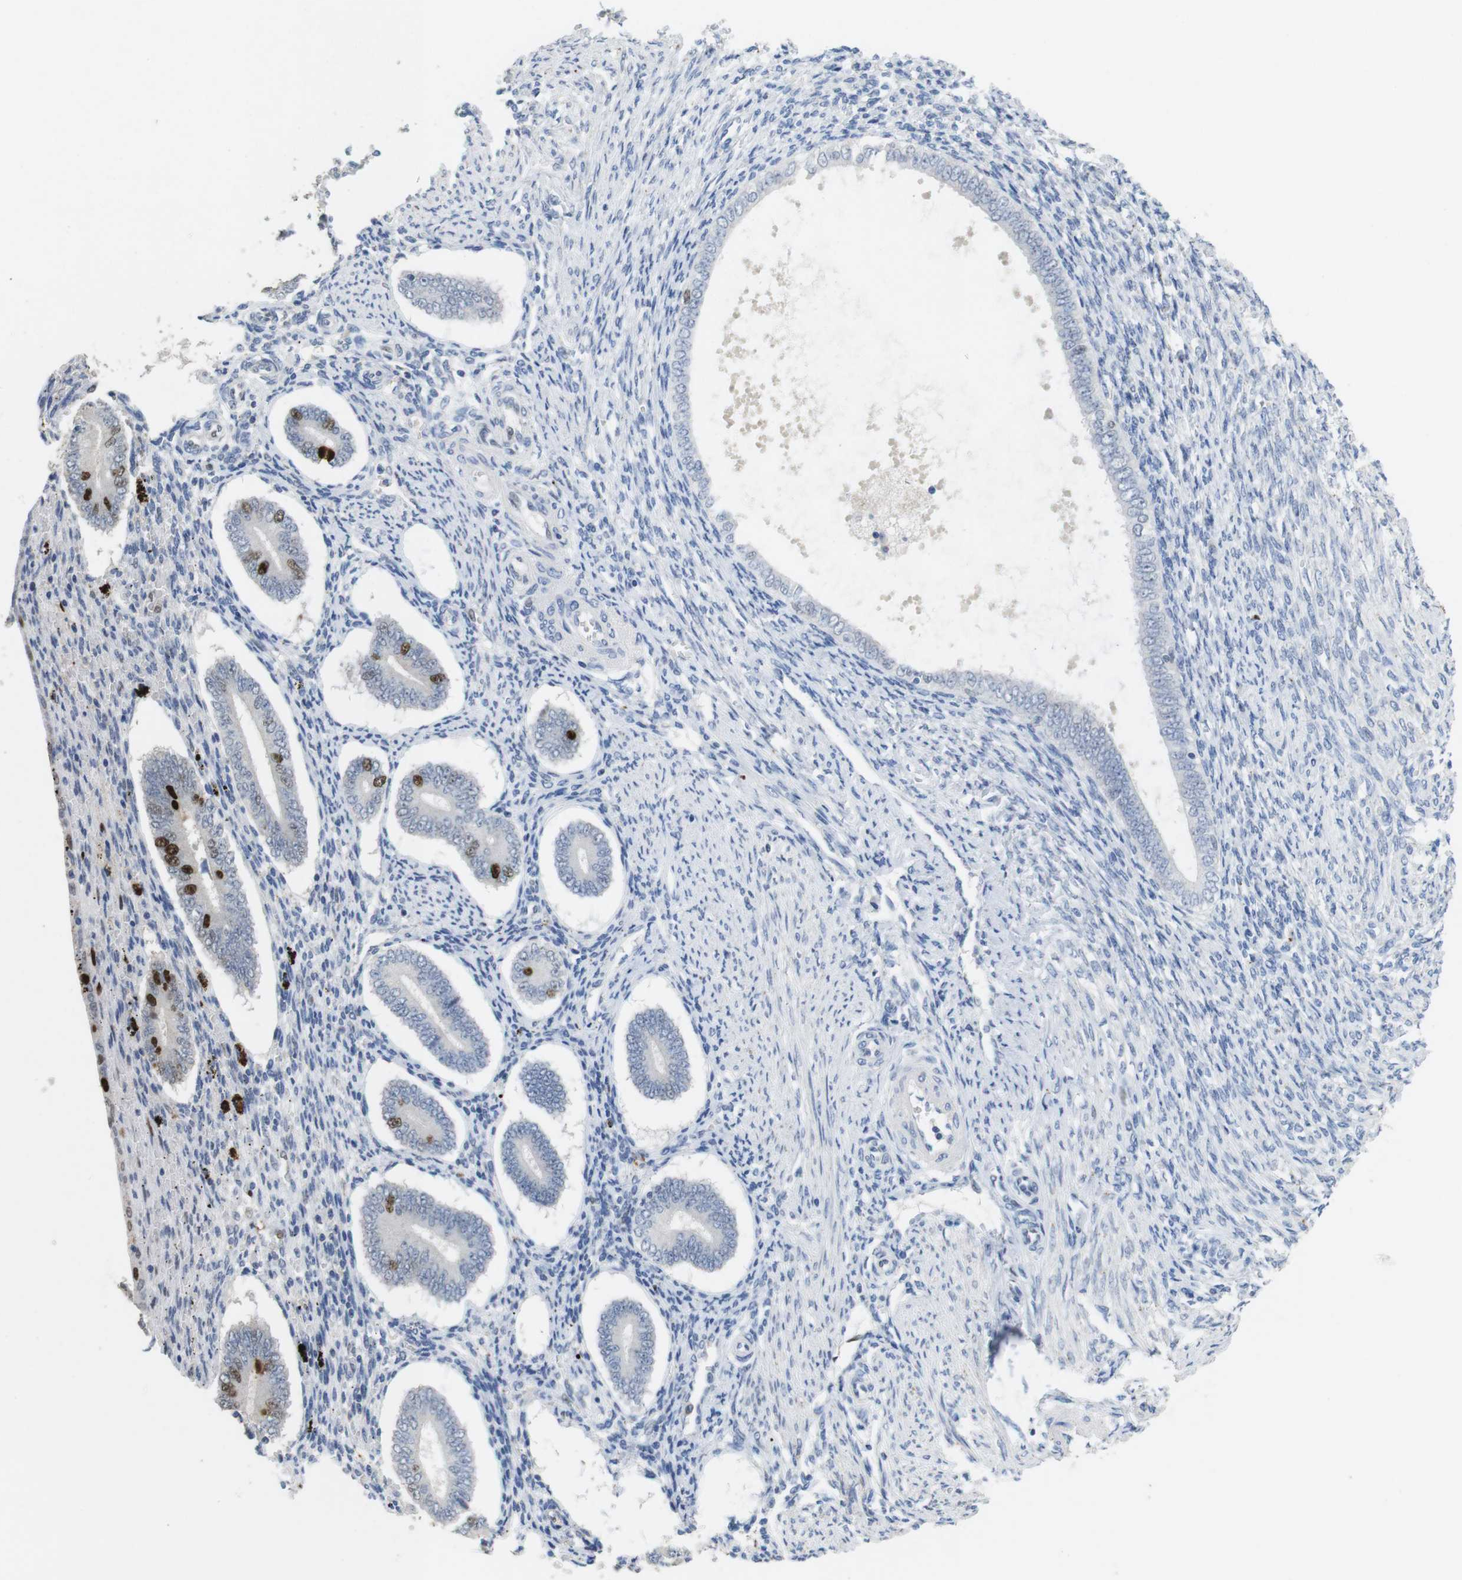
{"staining": {"intensity": "strong", "quantity": "<25%", "location": "nuclear"}, "tissue": "endometrium", "cell_type": "Cells in endometrial stroma", "image_type": "normal", "snomed": [{"axis": "morphology", "description": "Normal tissue, NOS"}, {"axis": "topography", "description": "Endometrium"}], "caption": "A histopathology image showing strong nuclear staining in about <25% of cells in endometrial stroma in unremarkable endometrium, as visualized by brown immunohistochemical staining.", "gene": "KPNA2", "patient": {"sex": "female", "age": 42}}